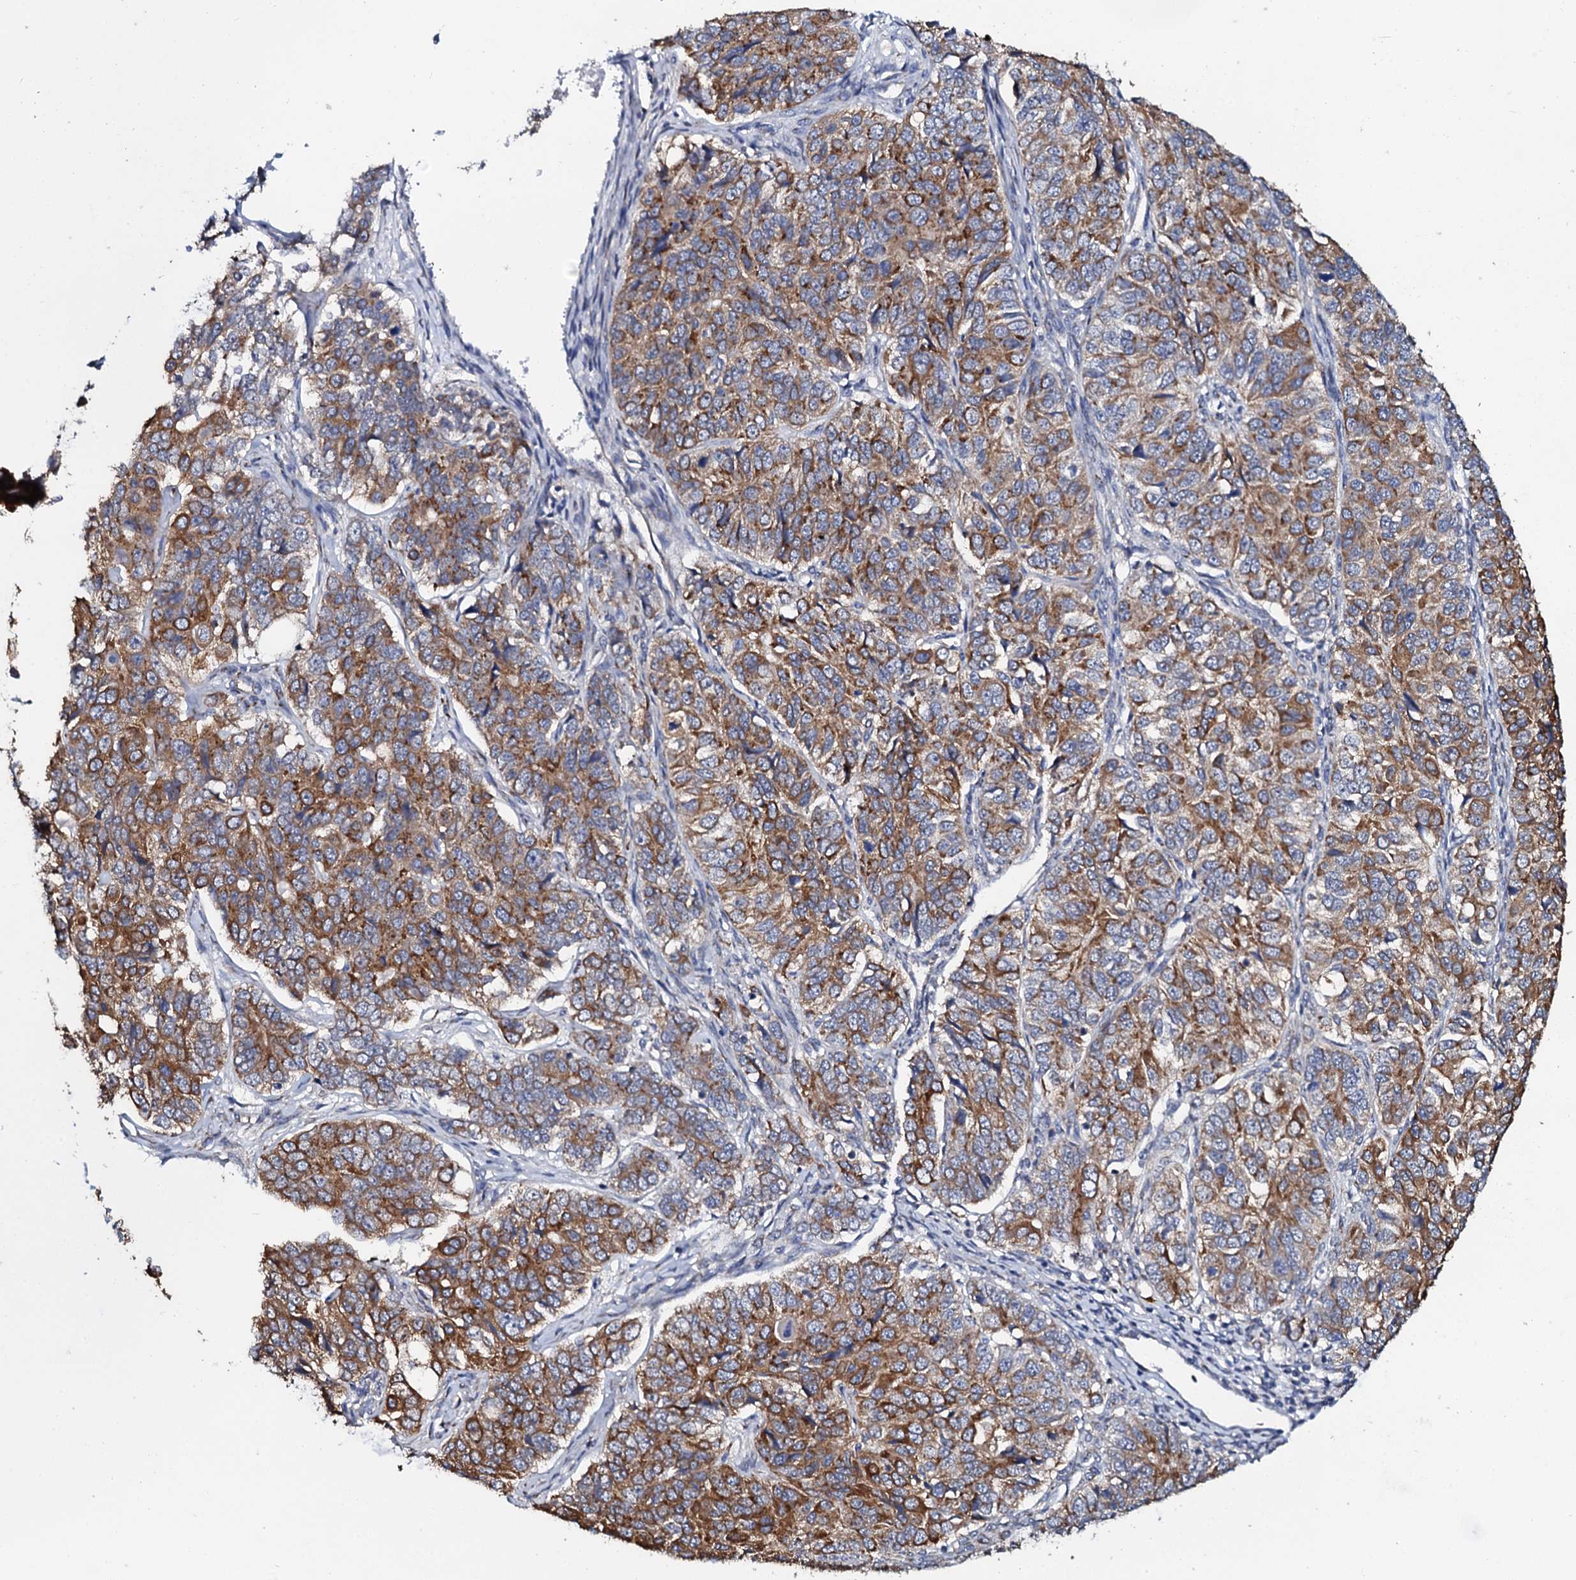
{"staining": {"intensity": "moderate", "quantity": ">75%", "location": "cytoplasmic/membranous"}, "tissue": "ovarian cancer", "cell_type": "Tumor cells", "image_type": "cancer", "snomed": [{"axis": "morphology", "description": "Carcinoma, endometroid"}, {"axis": "topography", "description": "Ovary"}], "caption": "Protein staining of ovarian cancer tissue reveals moderate cytoplasmic/membranous positivity in about >75% of tumor cells.", "gene": "GLCE", "patient": {"sex": "female", "age": 51}}